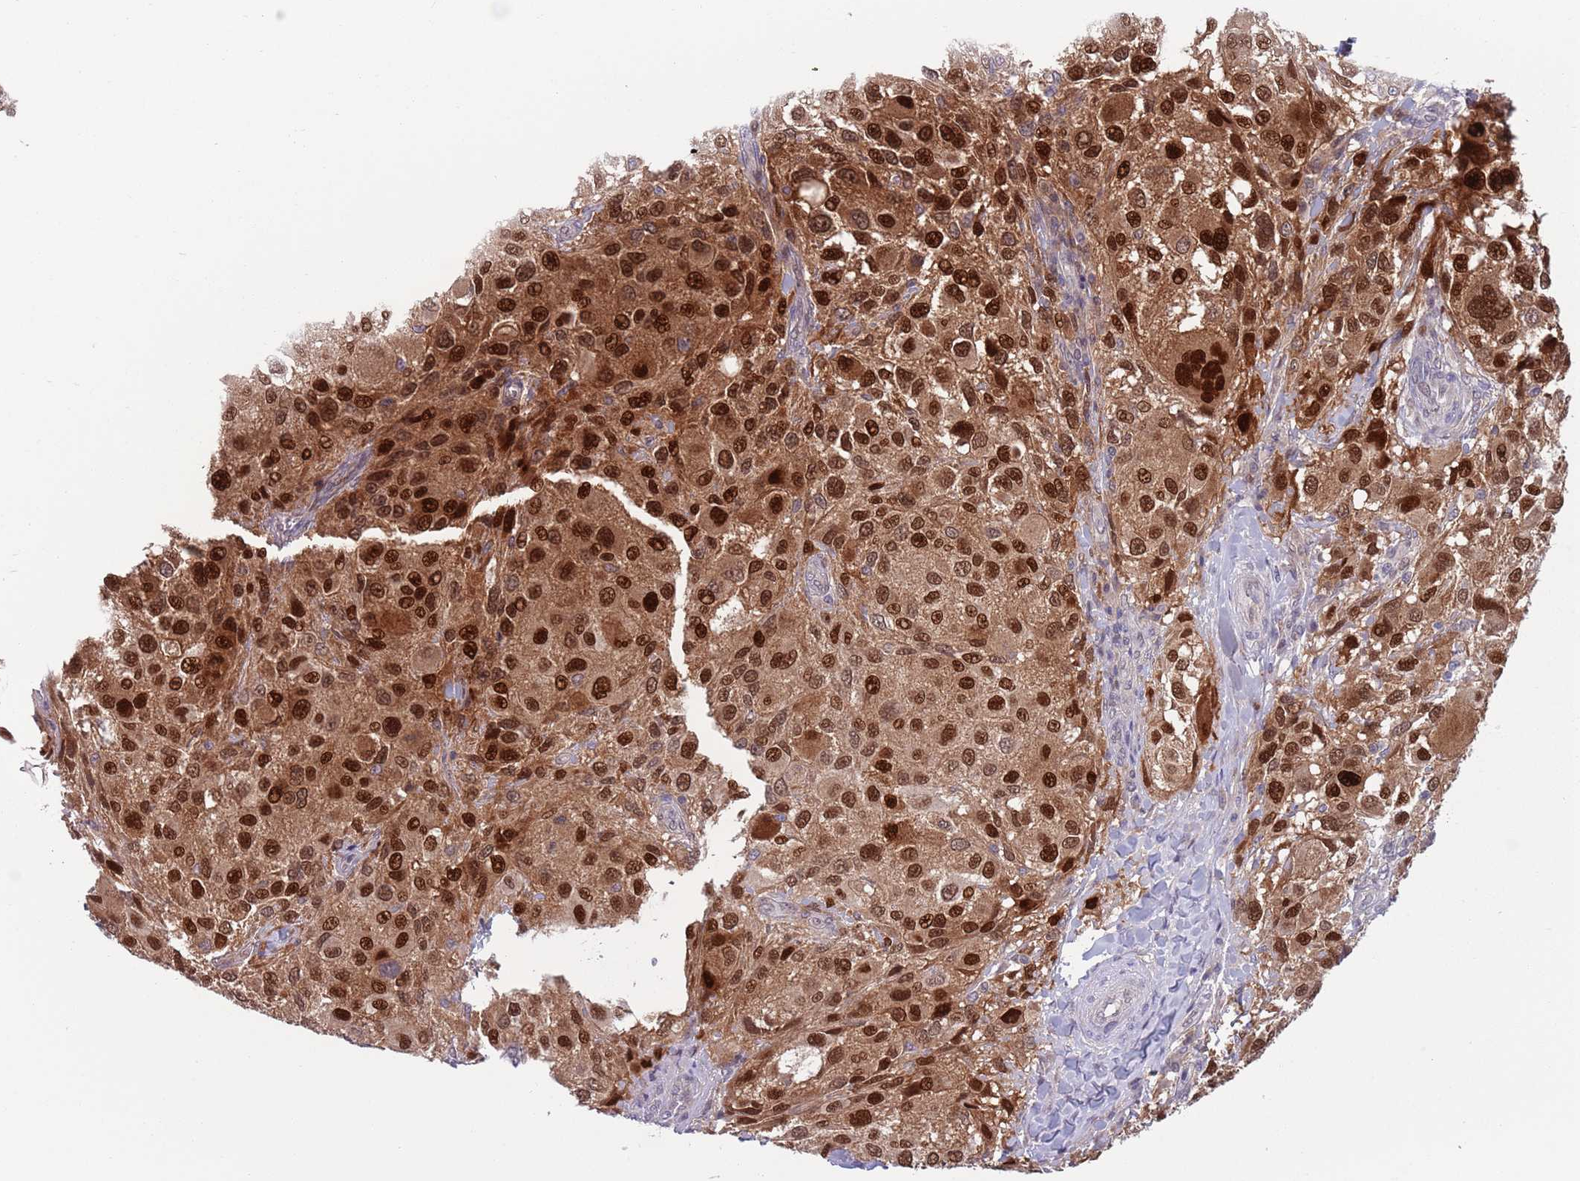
{"staining": {"intensity": "strong", "quantity": ">75%", "location": "cytoplasmic/membranous,nuclear"}, "tissue": "melanoma", "cell_type": "Tumor cells", "image_type": "cancer", "snomed": [{"axis": "morphology", "description": "Normal morphology"}, {"axis": "morphology", "description": "Malignant melanoma, NOS"}, {"axis": "topography", "description": "Skin"}], "caption": "DAB (3,3'-diaminobenzidine) immunohistochemical staining of melanoma displays strong cytoplasmic/membranous and nuclear protein positivity in about >75% of tumor cells.", "gene": "CLNS1A", "patient": {"sex": "female", "age": 72}}